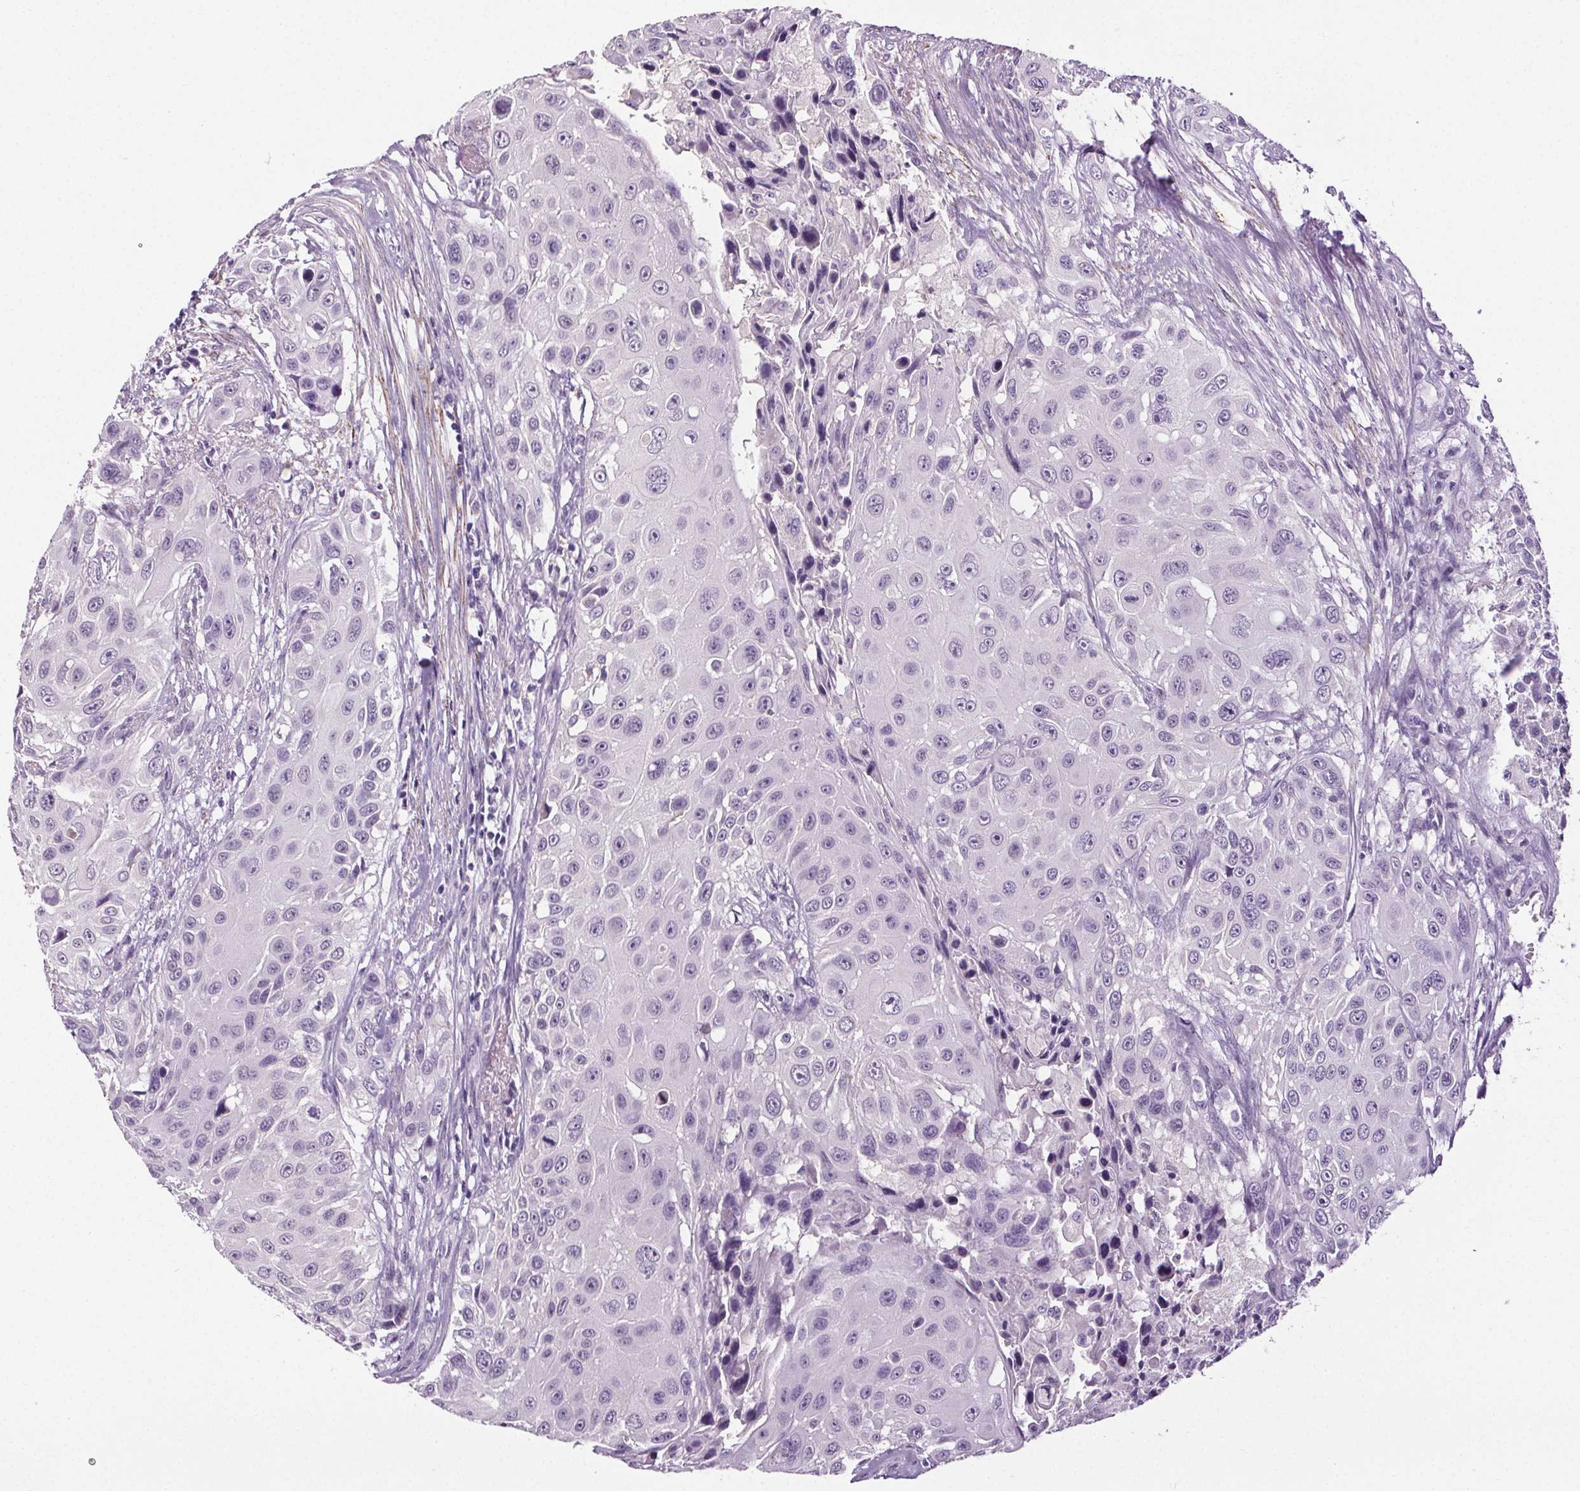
{"staining": {"intensity": "negative", "quantity": "none", "location": "none"}, "tissue": "urothelial cancer", "cell_type": "Tumor cells", "image_type": "cancer", "snomed": [{"axis": "morphology", "description": "Urothelial carcinoma, NOS"}, {"axis": "topography", "description": "Urinary bladder"}], "caption": "This is a photomicrograph of immunohistochemistry staining of urothelial cancer, which shows no staining in tumor cells. Nuclei are stained in blue.", "gene": "GPIHBP1", "patient": {"sex": "male", "age": 55}}